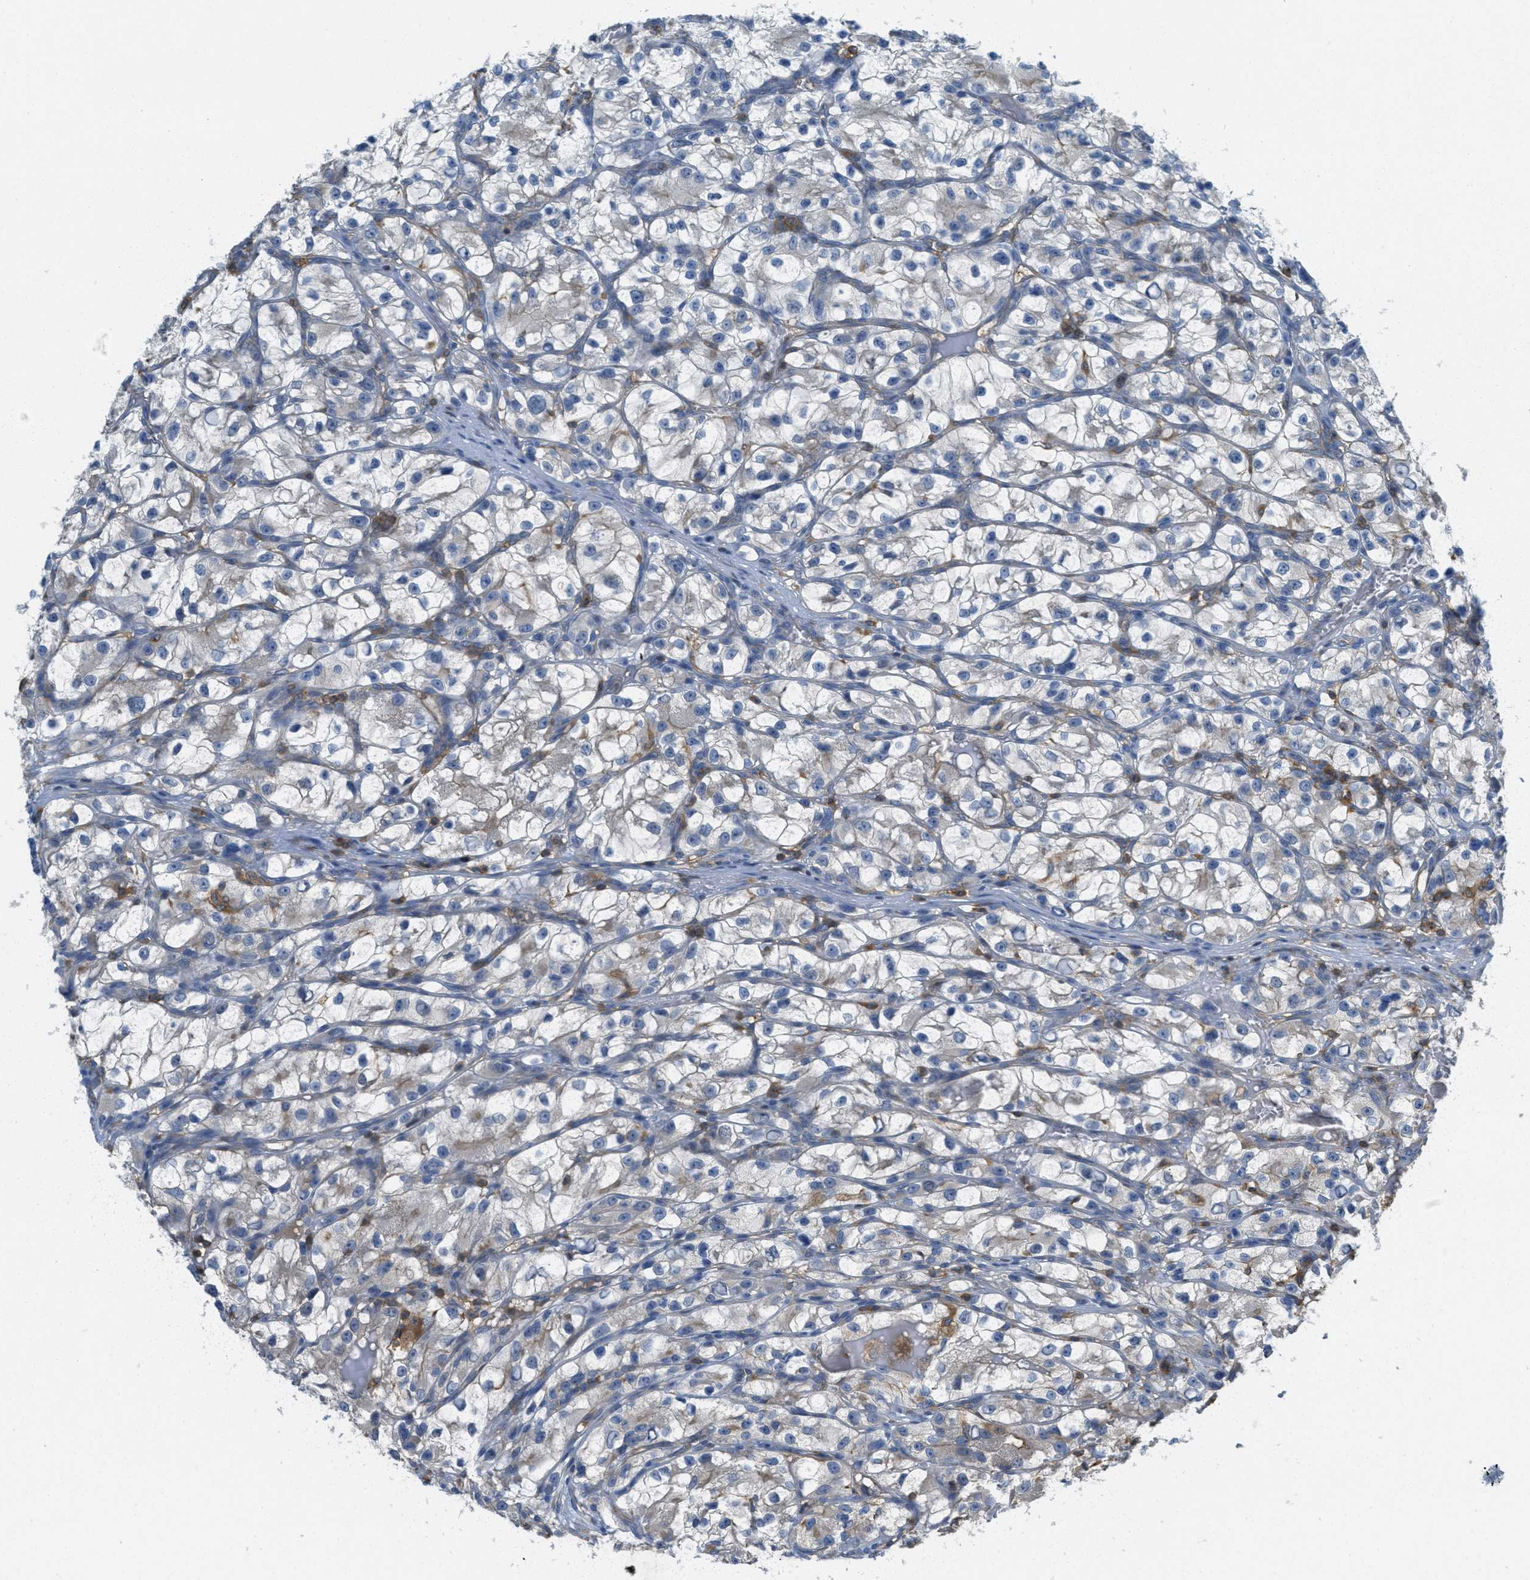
{"staining": {"intensity": "weak", "quantity": "<25%", "location": "cytoplasmic/membranous"}, "tissue": "renal cancer", "cell_type": "Tumor cells", "image_type": "cancer", "snomed": [{"axis": "morphology", "description": "Adenocarcinoma, NOS"}, {"axis": "topography", "description": "Kidney"}], "caption": "Immunohistochemical staining of human adenocarcinoma (renal) displays no significant expression in tumor cells.", "gene": "GRIK2", "patient": {"sex": "female", "age": 57}}